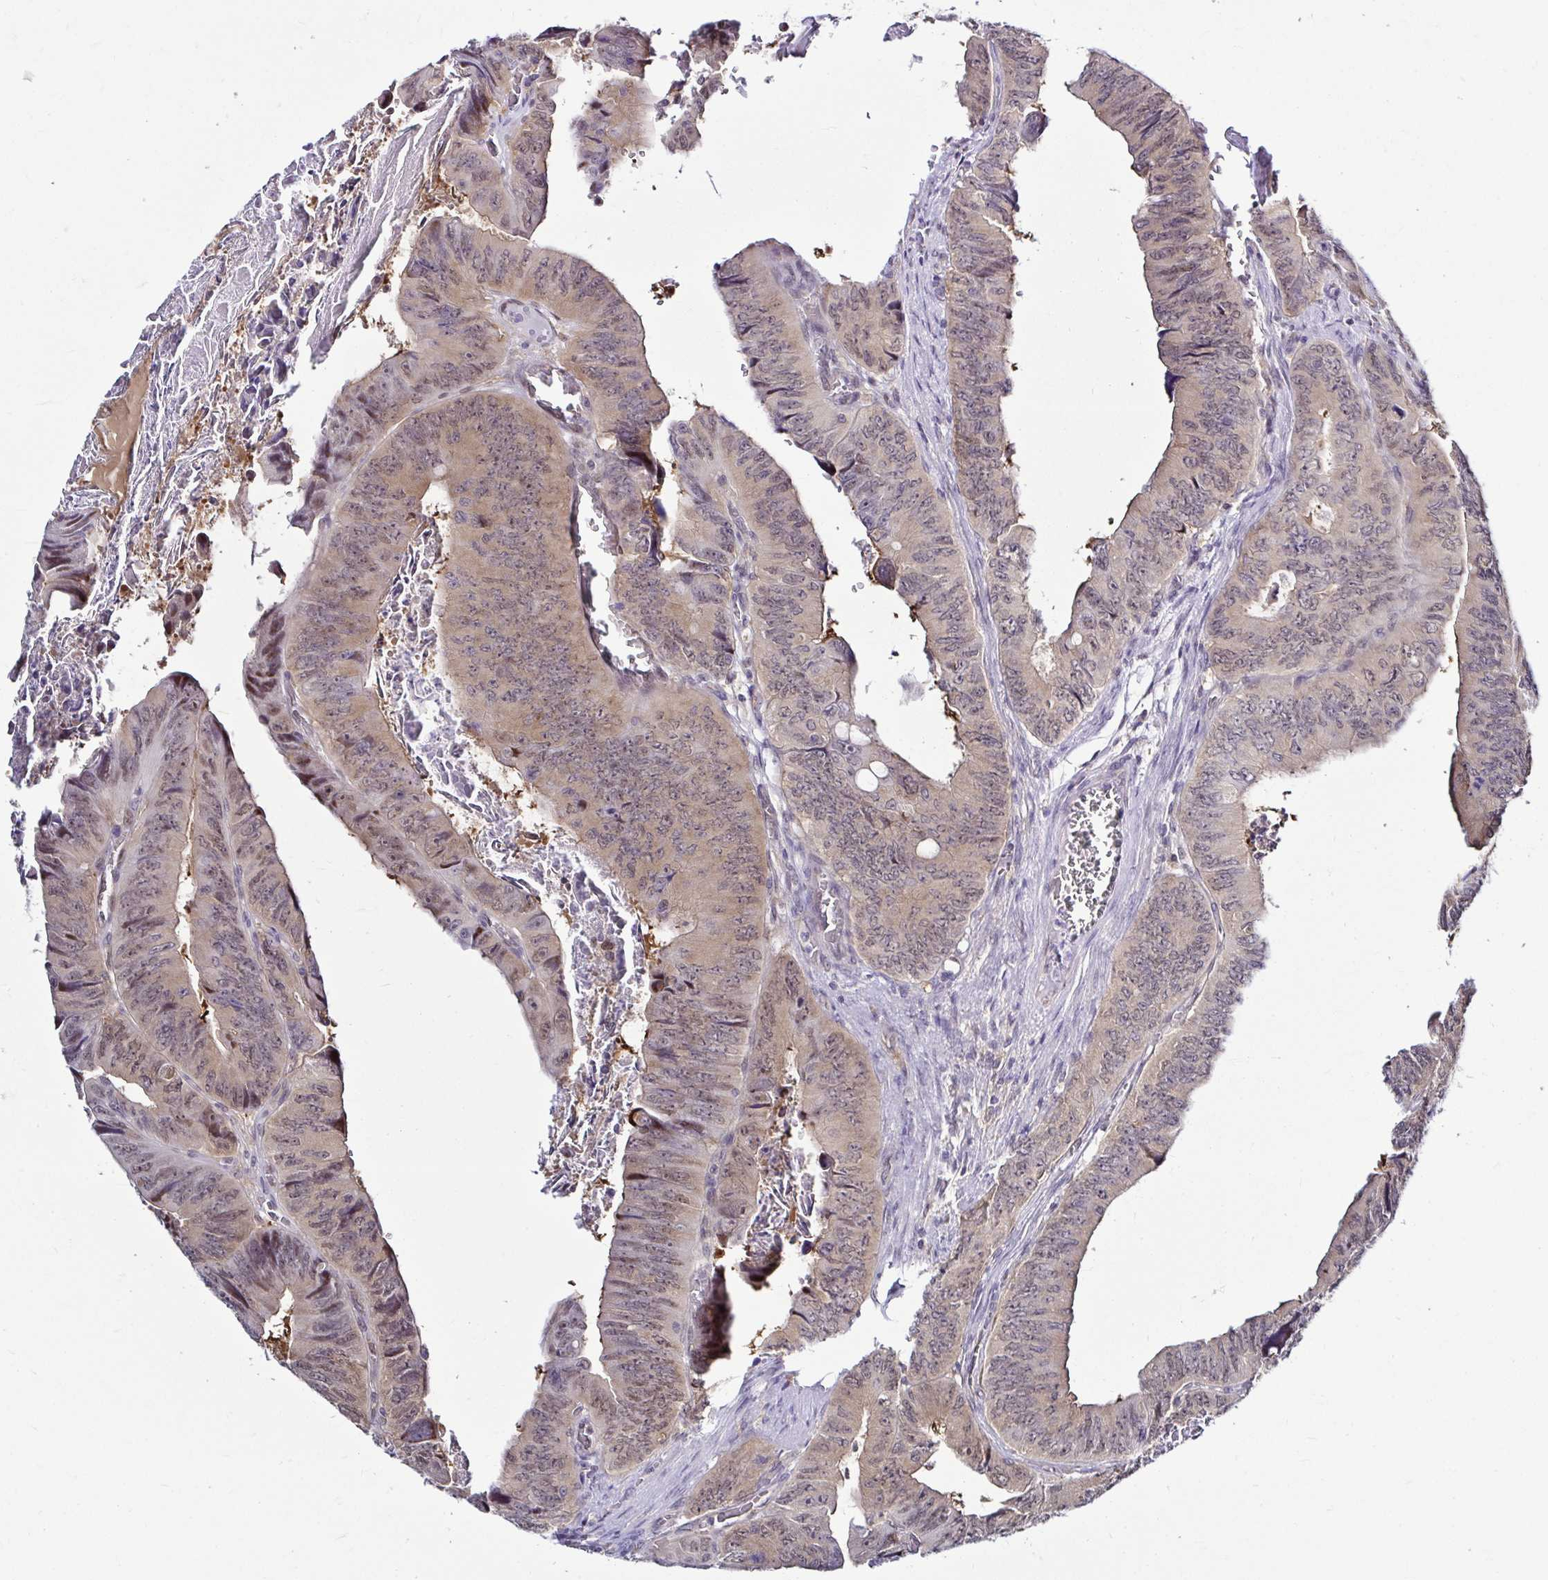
{"staining": {"intensity": "weak", "quantity": "25%-75%", "location": "nuclear"}, "tissue": "colorectal cancer", "cell_type": "Tumor cells", "image_type": "cancer", "snomed": [{"axis": "morphology", "description": "Adenocarcinoma, NOS"}, {"axis": "topography", "description": "Colon"}], "caption": "Weak nuclear expression is appreciated in approximately 25%-75% of tumor cells in colorectal cancer. The protein of interest is stained brown, and the nuclei are stained in blue (DAB IHC with brightfield microscopy, high magnification).", "gene": "PSMD3", "patient": {"sex": "female", "age": 84}}